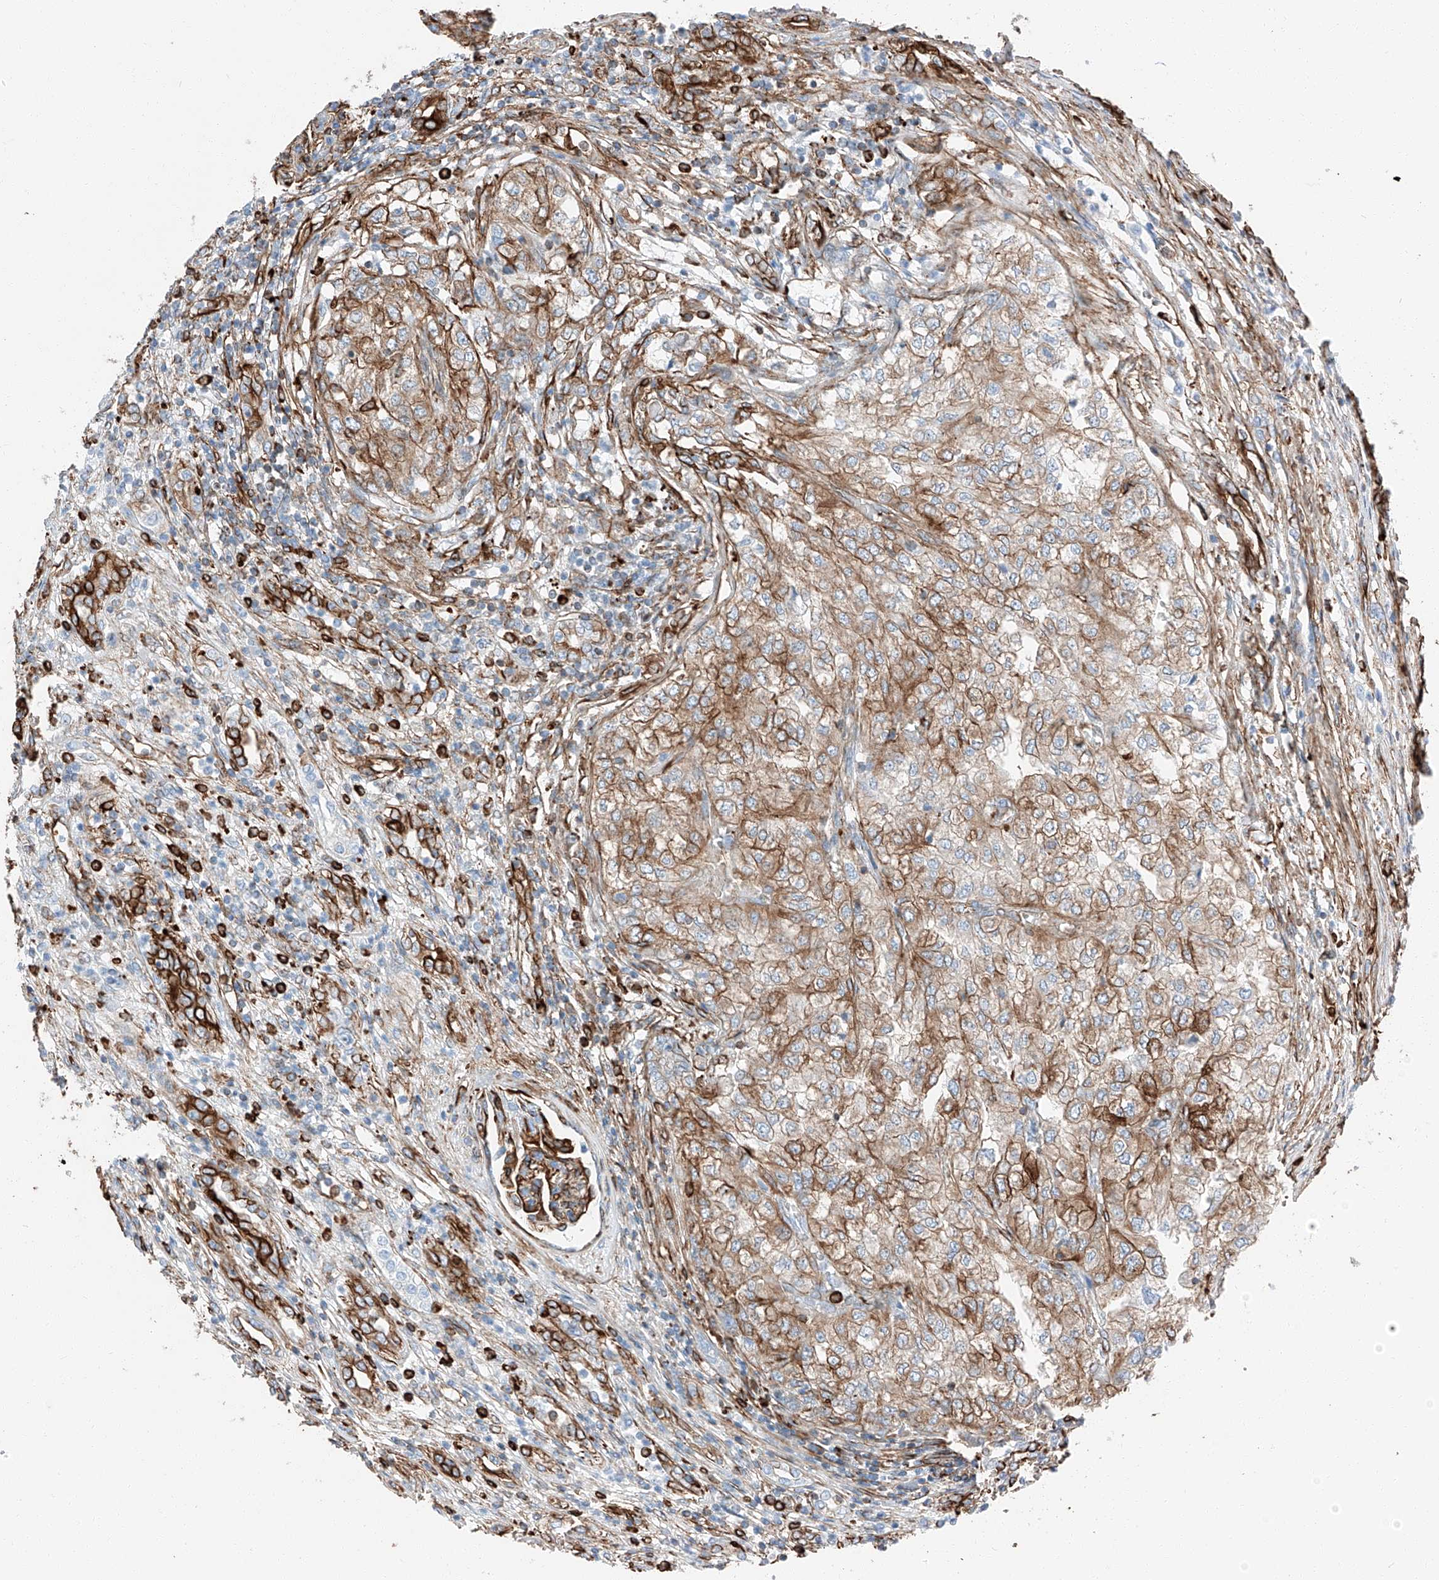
{"staining": {"intensity": "moderate", "quantity": ">75%", "location": "cytoplasmic/membranous"}, "tissue": "renal cancer", "cell_type": "Tumor cells", "image_type": "cancer", "snomed": [{"axis": "morphology", "description": "Adenocarcinoma, NOS"}, {"axis": "topography", "description": "Kidney"}], "caption": "Tumor cells display medium levels of moderate cytoplasmic/membranous staining in approximately >75% of cells in renal cancer (adenocarcinoma).", "gene": "ZNF804A", "patient": {"sex": "female", "age": 54}}